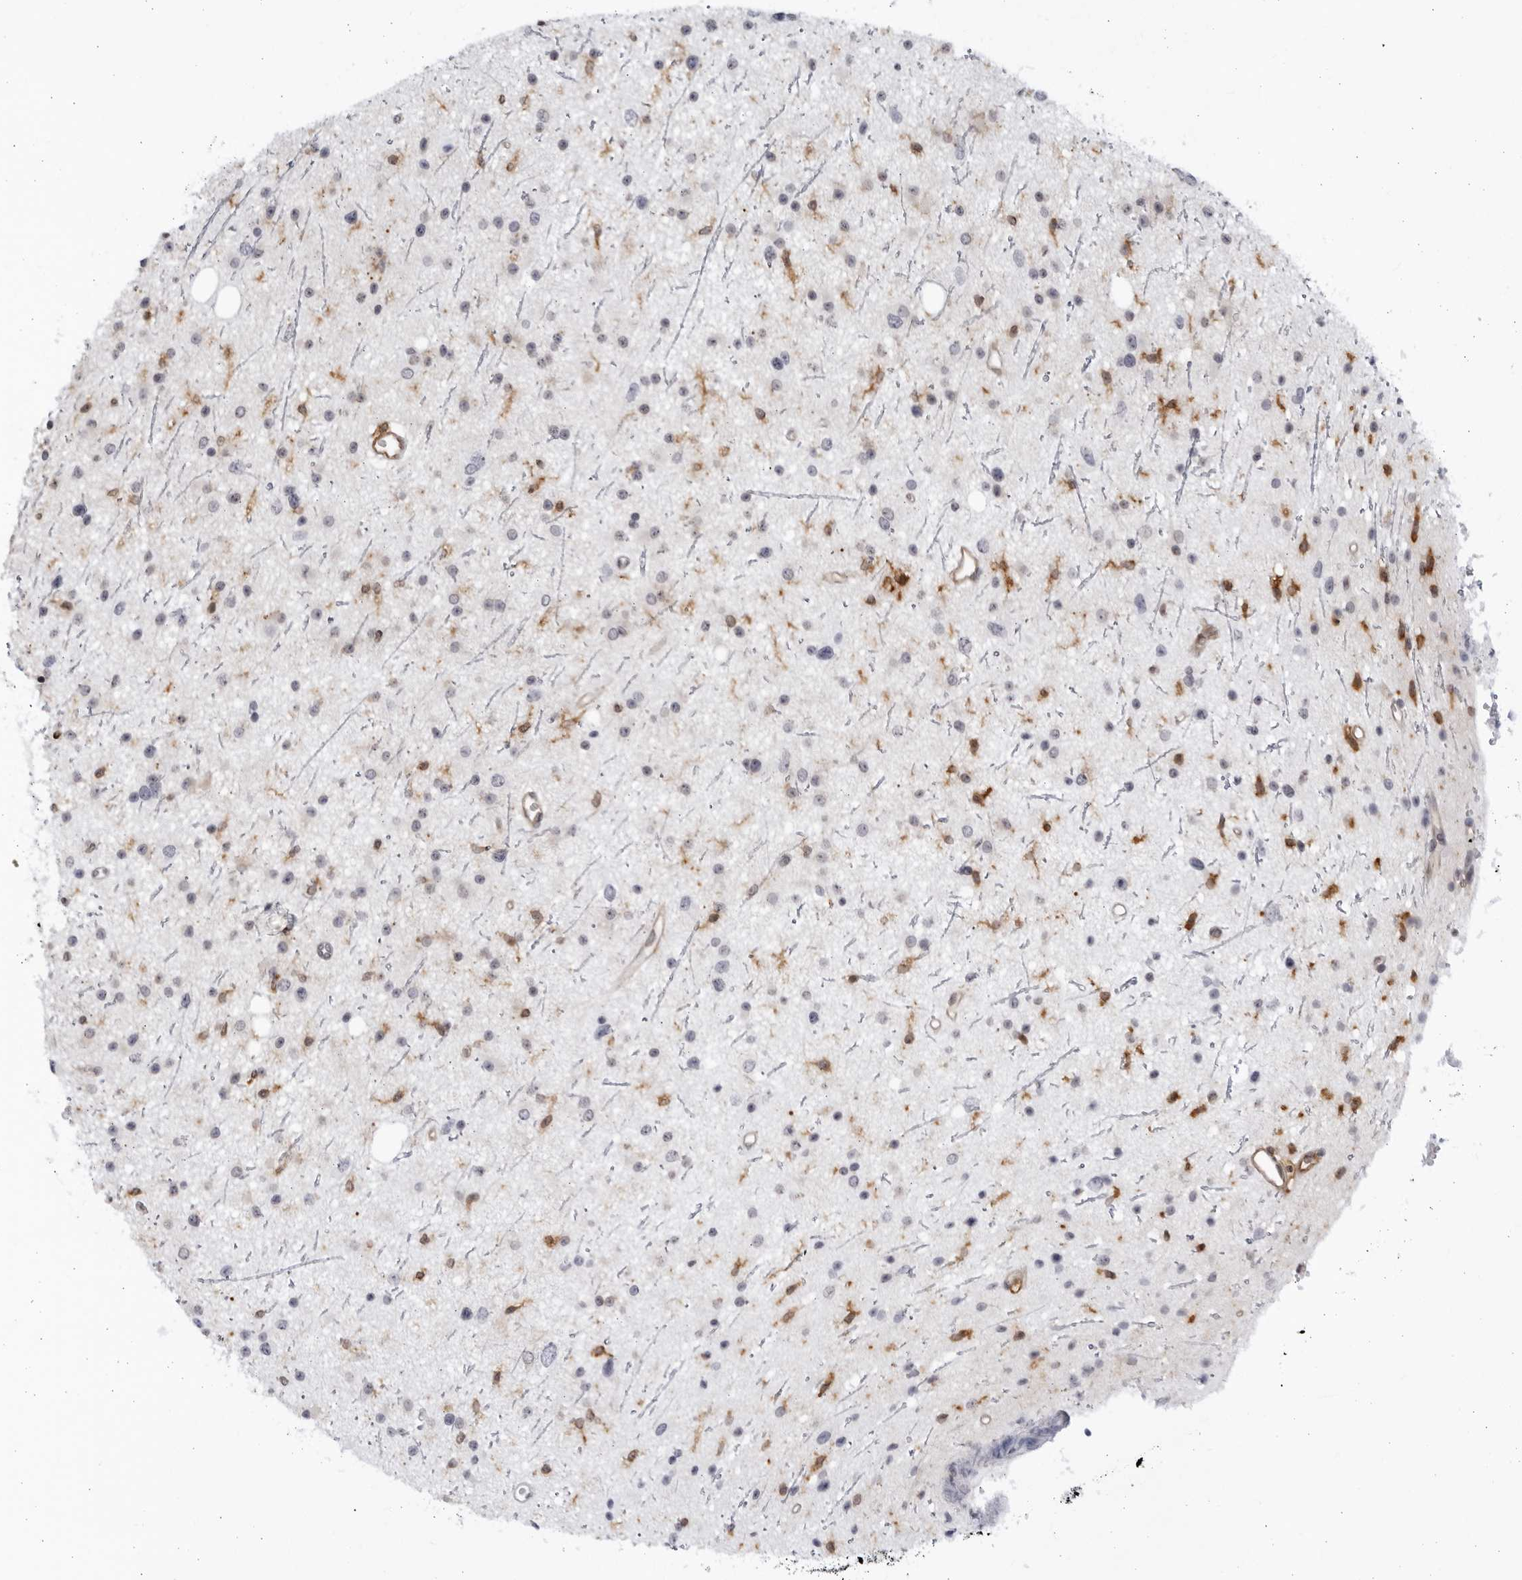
{"staining": {"intensity": "negative", "quantity": "none", "location": "none"}, "tissue": "glioma", "cell_type": "Tumor cells", "image_type": "cancer", "snomed": [{"axis": "morphology", "description": "Glioma, malignant, Low grade"}, {"axis": "topography", "description": "Cerebral cortex"}], "caption": "A histopathology image of malignant low-grade glioma stained for a protein shows no brown staining in tumor cells. (Brightfield microscopy of DAB immunohistochemistry (IHC) at high magnification).", "gene": "BMP2K", "patient": {"sex": "female", "age": 39}}